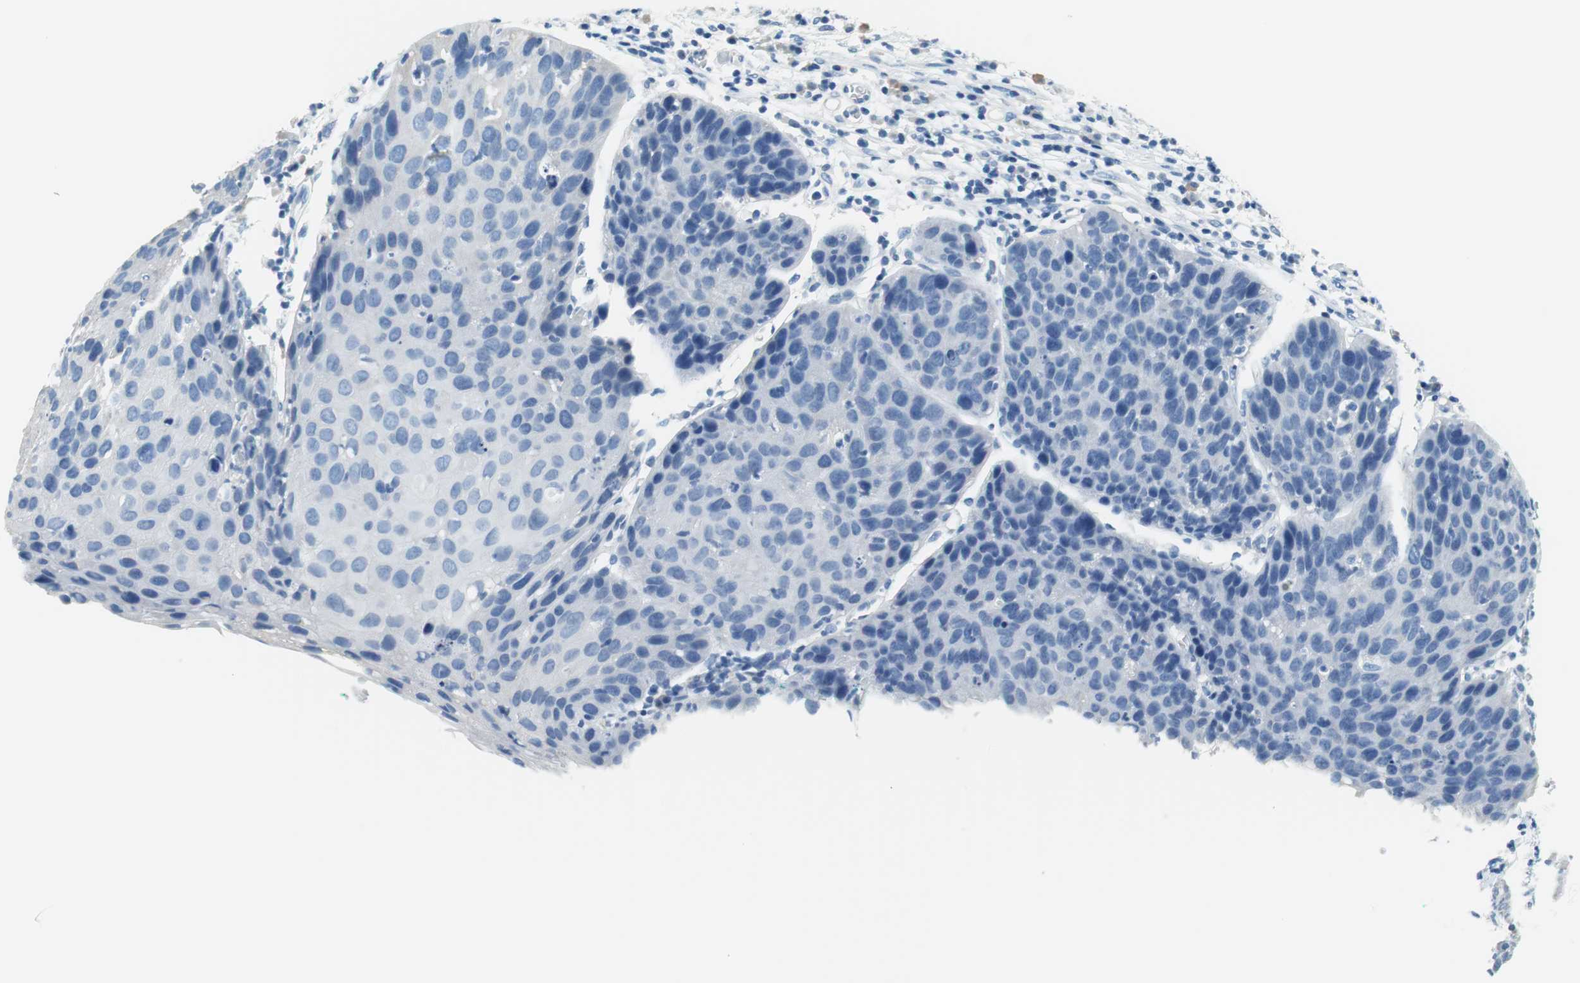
{"staining": {"intensity": "negative", "quantity": "none", "location": "none"}, "tissue": "cervical cancer", "cell_type": "Tumor cells", "image_type": "cancer", "snomed": [{"axis": "morphology", "description": "Squamous cell carcinoma, NOS"}, {"axis": "topography", "description": "Cervix"}], "caption": "Immunohistochemical staining of human cervical squamous cell carcinoma shows no significant staining in tumor cells.", "gene": "MYH1", "patient": {"sex": "female", "age": 38}}